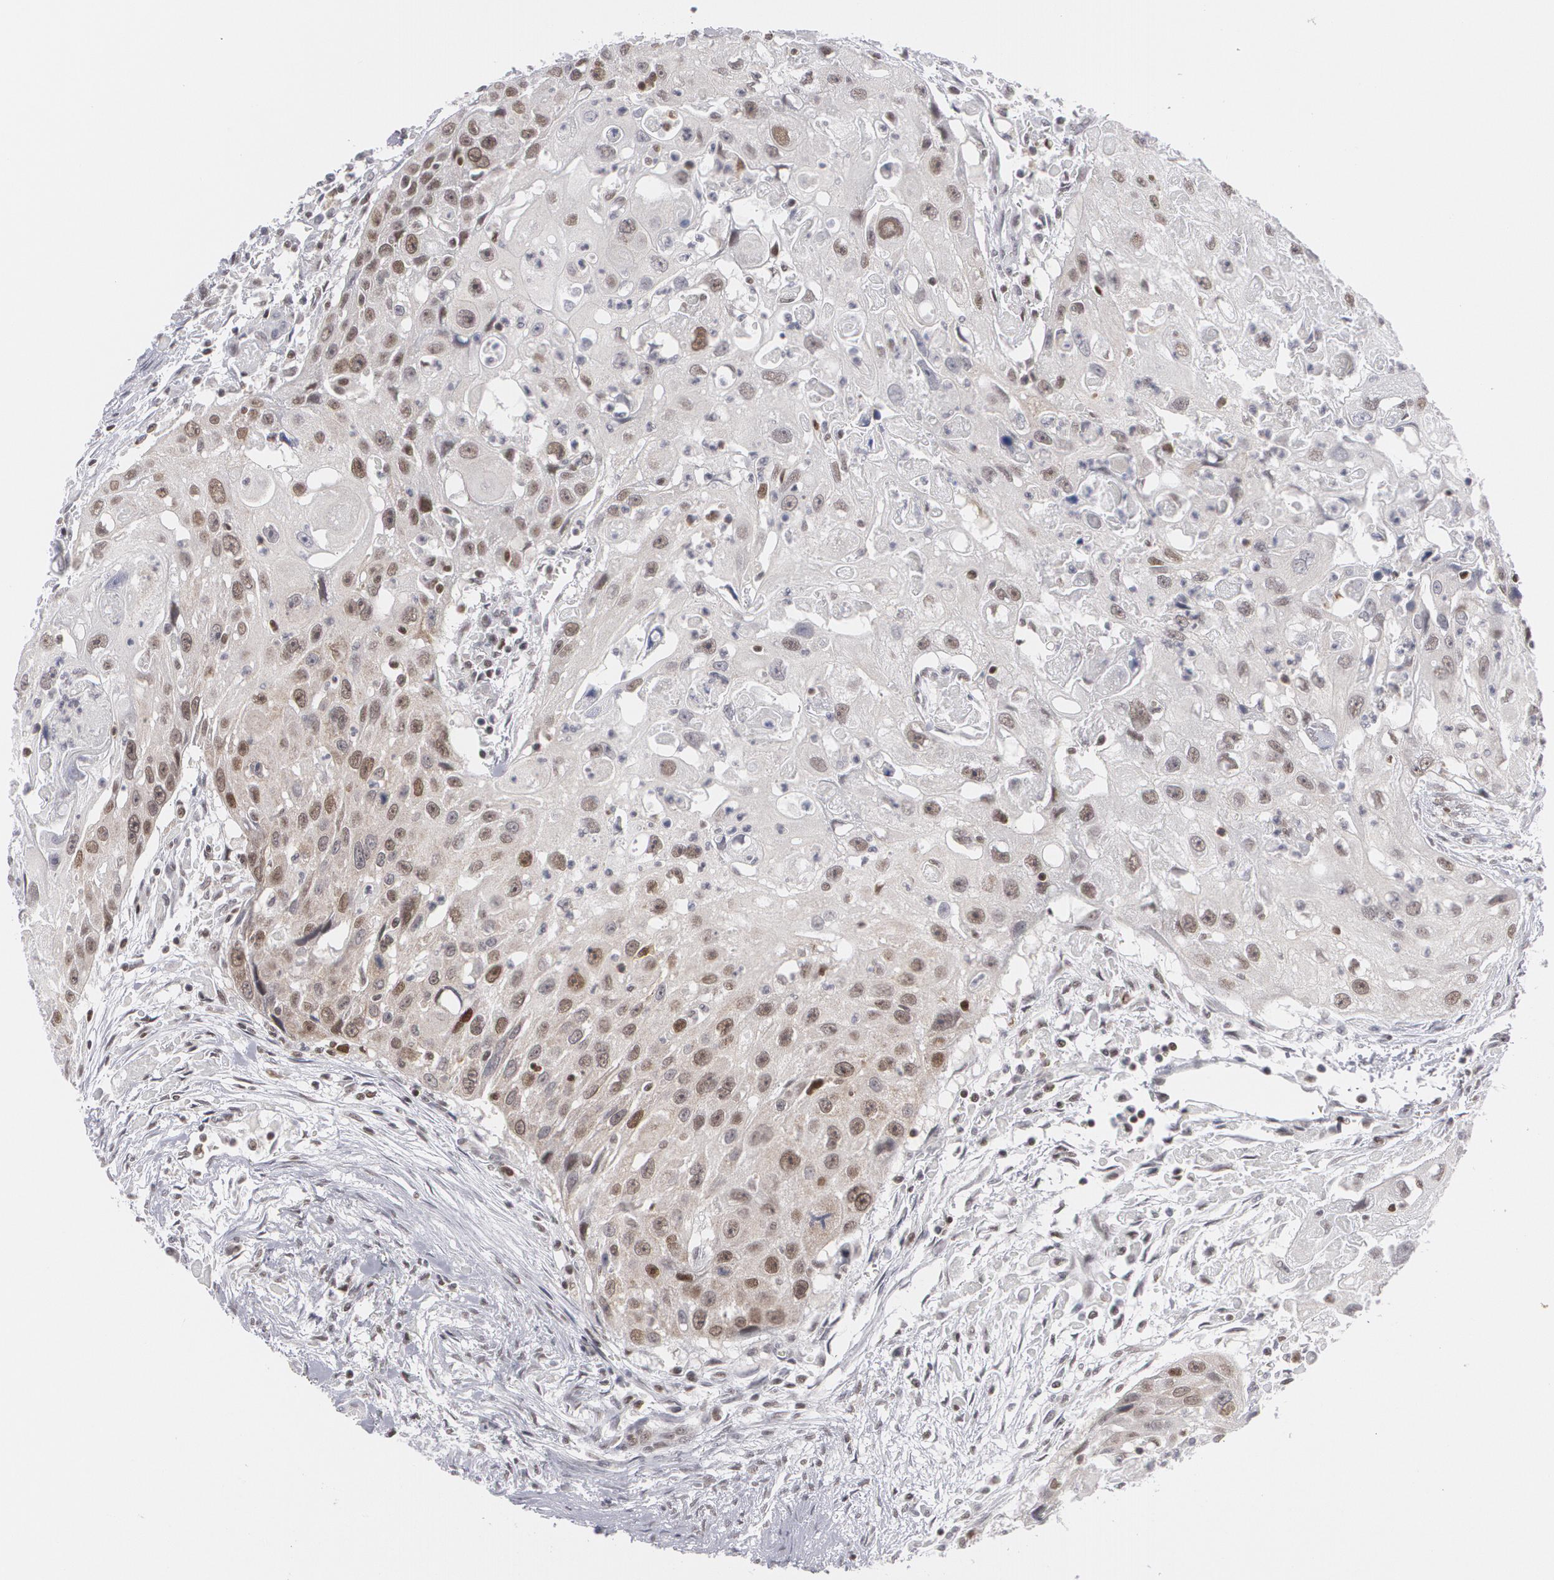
{"staining": {"intensity": "moderate", "quantity": "25%-75%", "location": "cytoplasmic/membranous,nuclear"}, "tissue": "head and neck cancer", "cell_type": "Tumor cells", "image_type": "cancer", "snomed": [{"axis": "morphology", "description": "Squamous cell carcinoma, NOS"}, {"axis": "topography", "description": "Head-Neck"}], "caption": "Immunohistochemistry (IHC) micrograph of head and neck squamous cell carcinoma stained for a protein (brown), which exhibits medium levels of moderate cytoplasmic/membranous and nuclear staining in approximately 25%-75% of tumor cells.", "gene": "MCL1", "patient": {"sex": "male", "age": 64}}